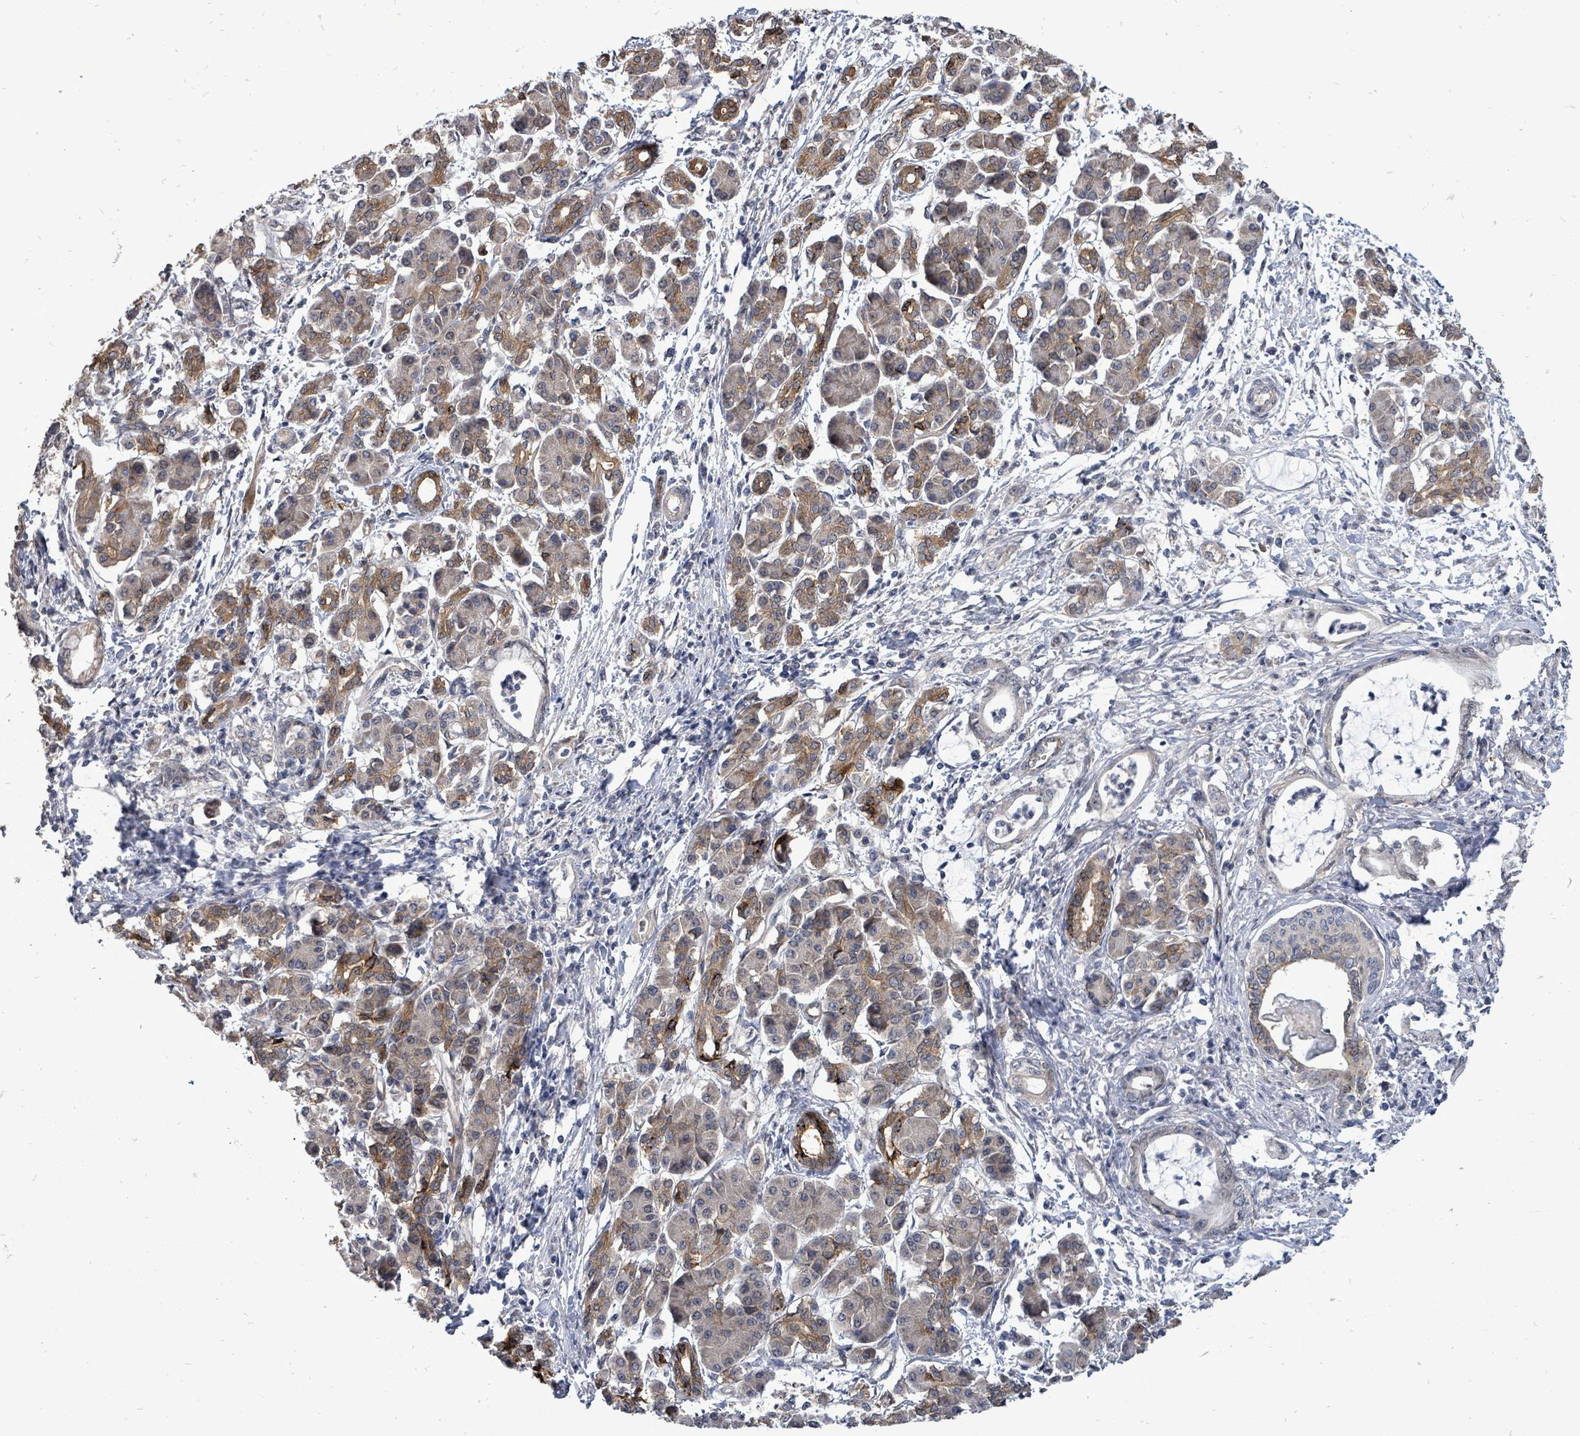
{"staining": {"intensity": "weak", "quantity": "<25%", "location": "cytoplasmic/membranous"}, "tissue": "pancreatic cancer", "cell_type": "Tumor cells", "image_type": "cancer", "snomed": [{"axis": "morphology", "description": "Adenocarcinoma, NOS"}, {"axis": "topography", "description": "Pancreas"}], "caption": "Human pancreatic cancer stained for a protein using immunohistochemistry (IHC) displays no positivity in tumor cells.", "gene": "RALGAPB", "patient": {"sex": "female", "age": 55}}